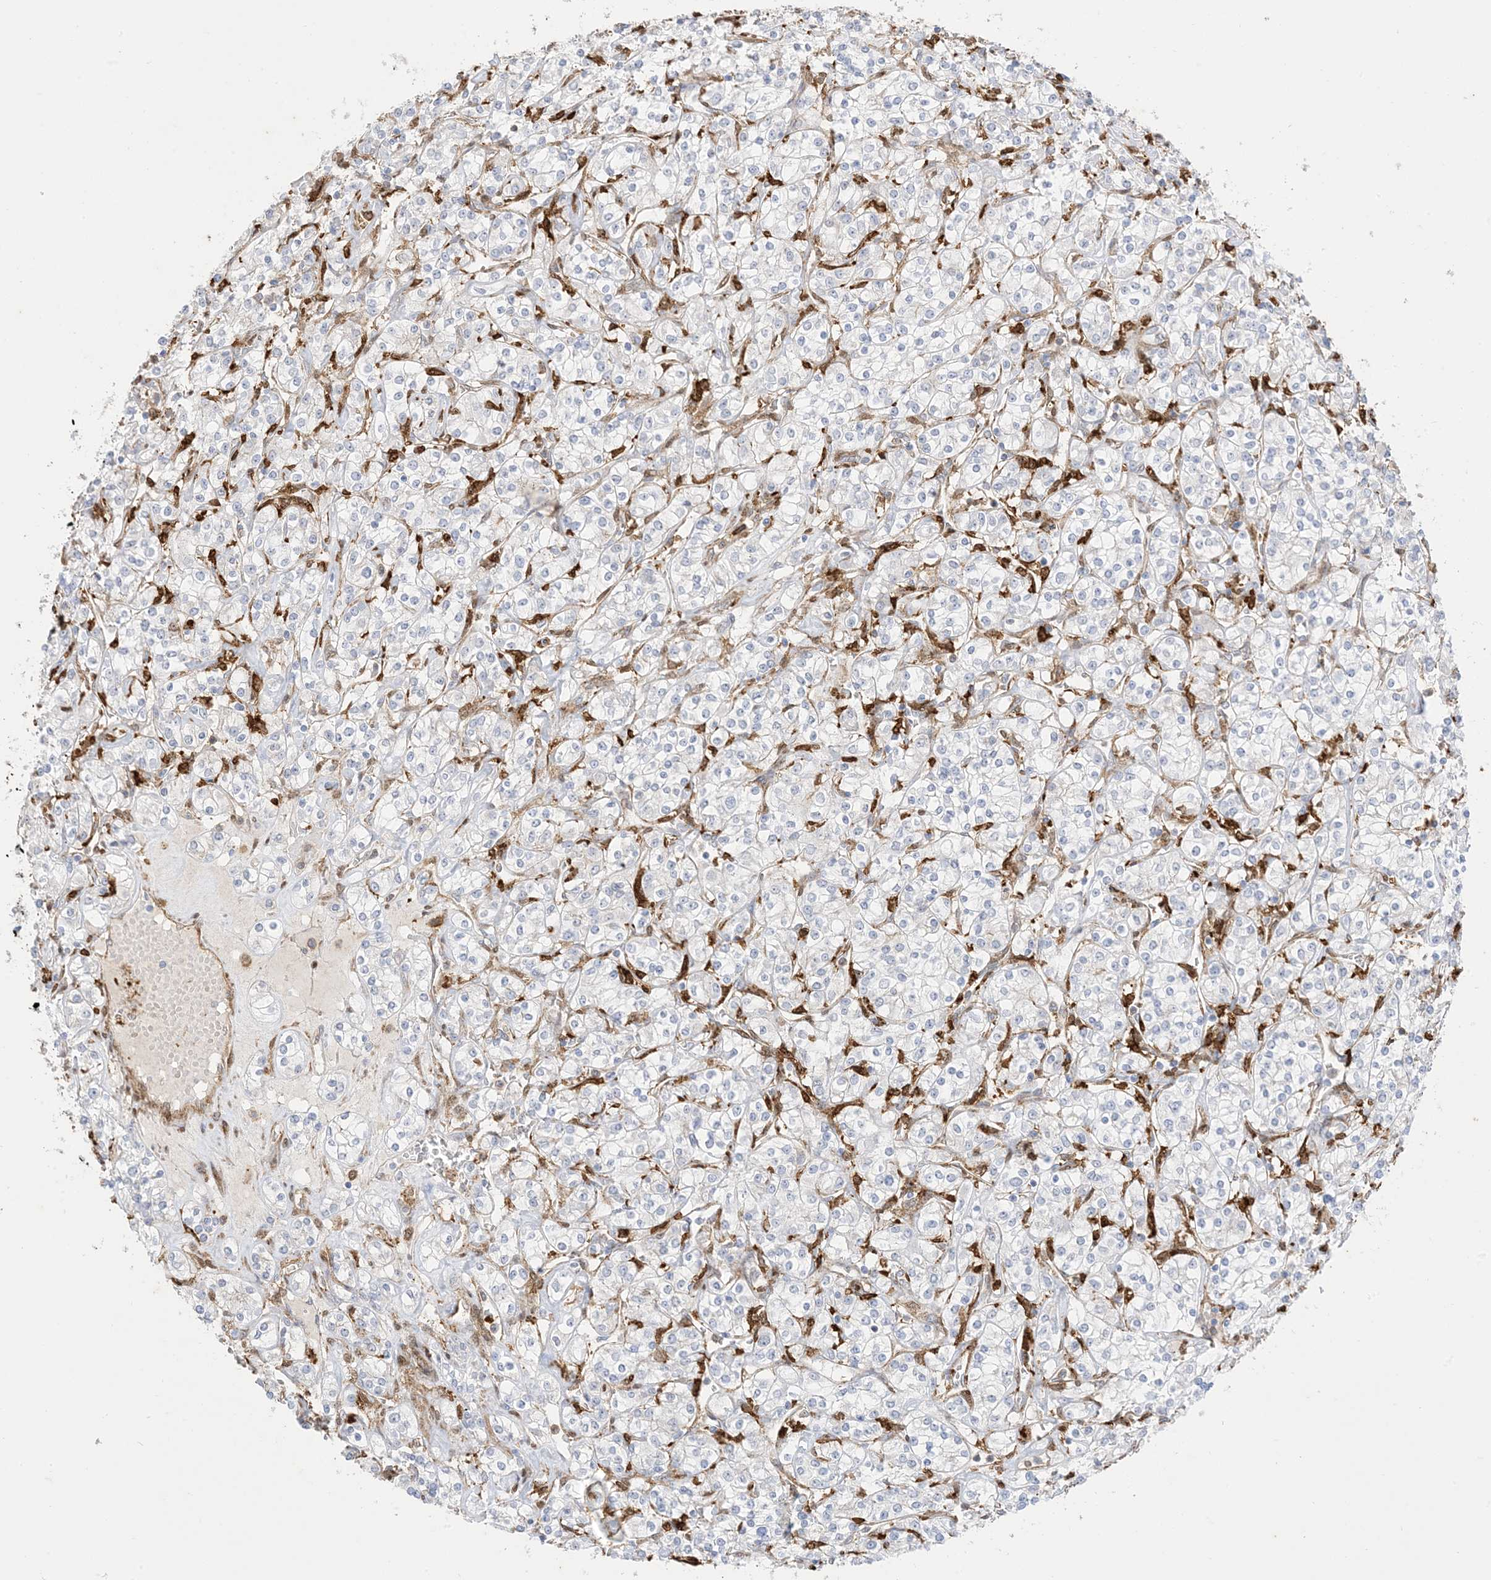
{"staining": {"intensity": "negative", "quantity": "none", "location": "none"}, "tissue": "renal cancer", "cell_type": "Tumor cells", "image_type": "cancer", "snomed": [{"axis": "morphology", "description": "Adenocarcinoma, NOS"}, {"axis": "topography", "description": "Kidney"}], "caption": "Immunohistochemical staining of renal cancer (adenocarcinoma) demonstrates no significant positivity in tumor cells. The staining is performed using DAB brown chromogen with nuclei counter-stained in using hematoxylin.", "gene": "GSN", "patient": {"sex": "male", "age": 77}}